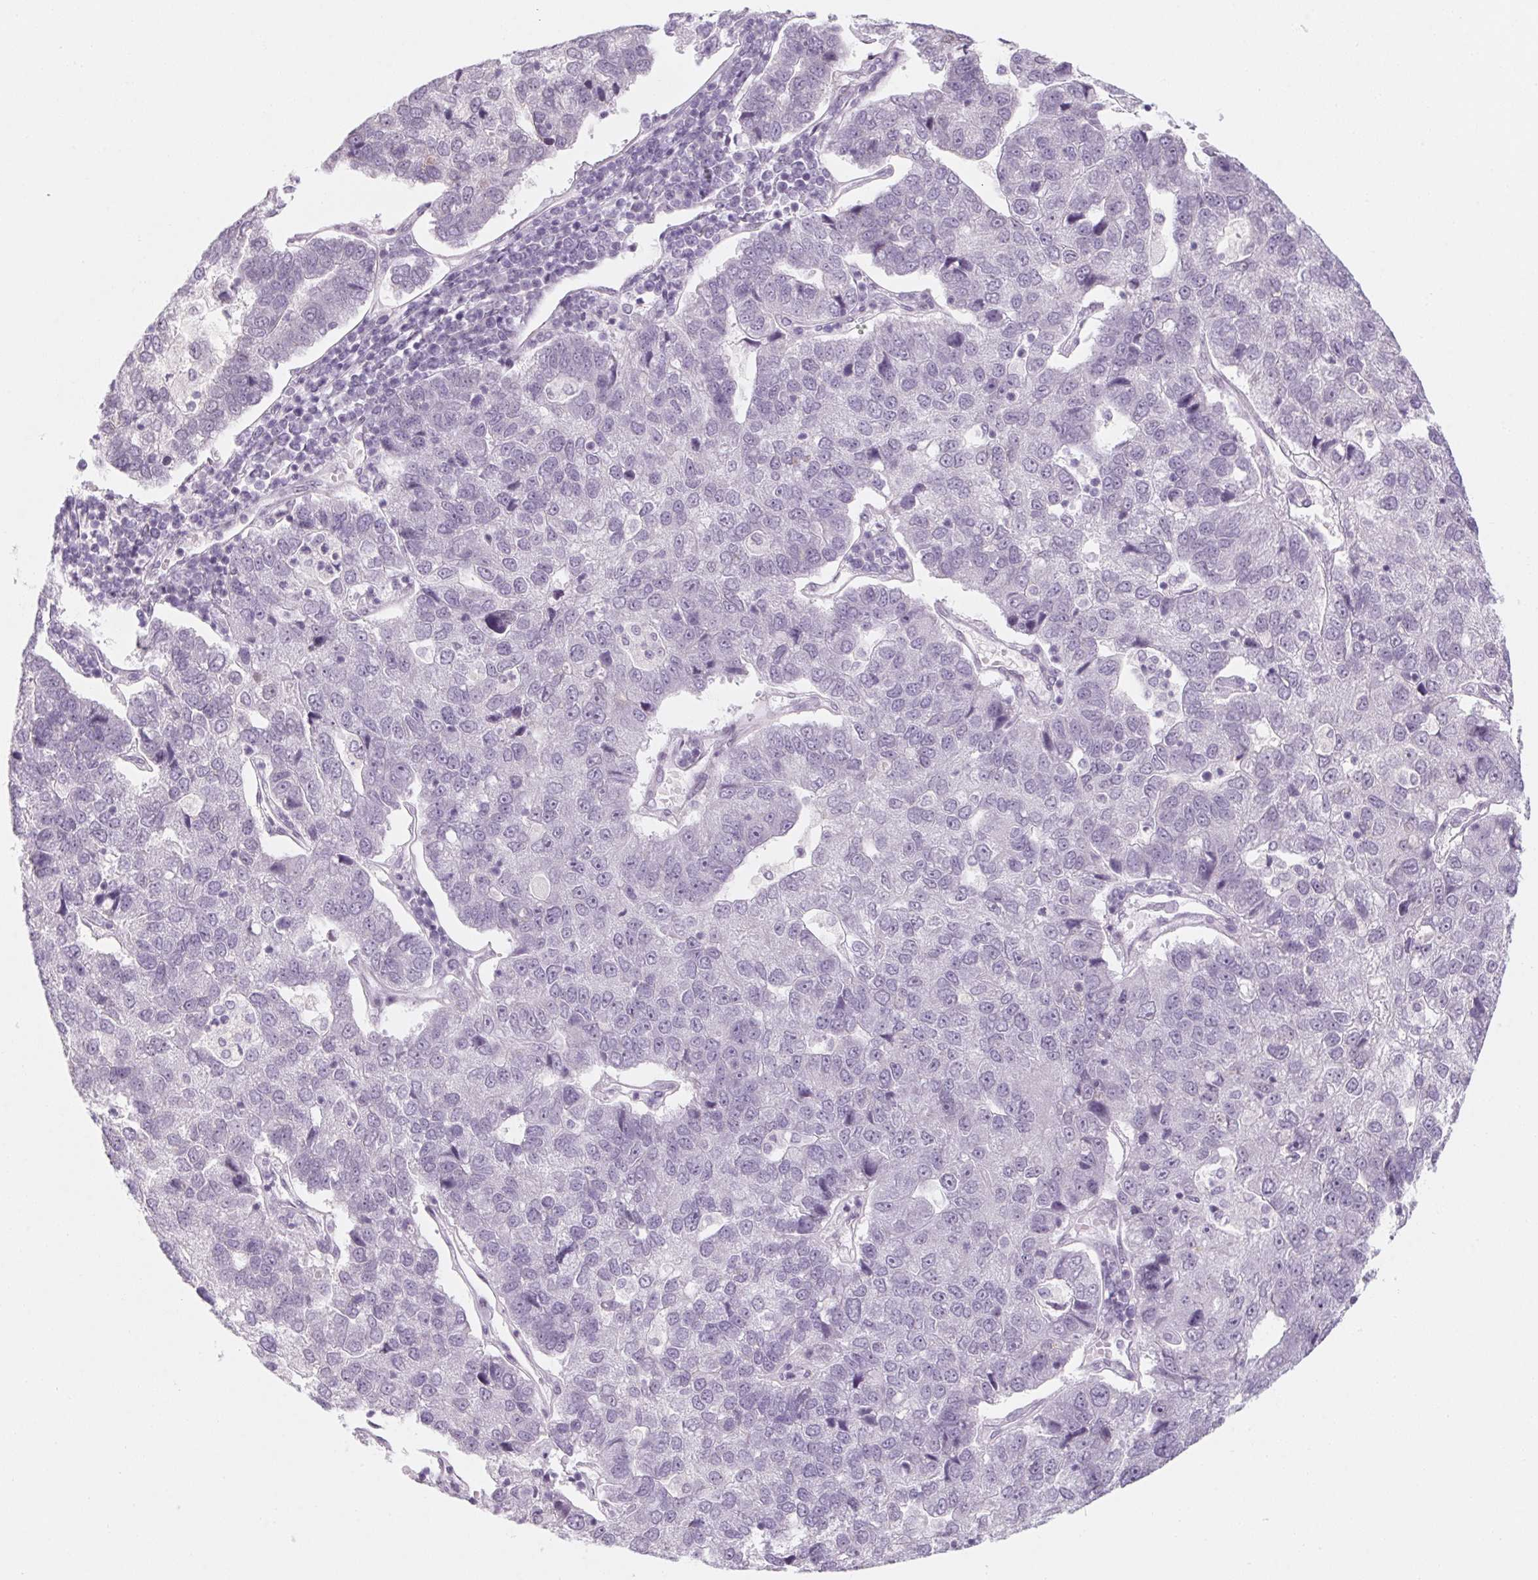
{"staining": {"intensity": "negative", "quantity": "none", "location": "none"}, "tissue": "pancreatic cancer", "cell_type": "Tumor cells", "image_type": "cancer", "snomed": [{"axis": "morphology", "description": "Adenocarcinoma, NOS"}, {"axis": "topography", "description": "Pancreas"}], "caption": "This is a image of immunohistochemistry staining of adenocarcinoma (pancreatic), which shows no staining in tumor cells.", "gene": "KCNQ2", "patient": {"sex": "female", "age": 61}}